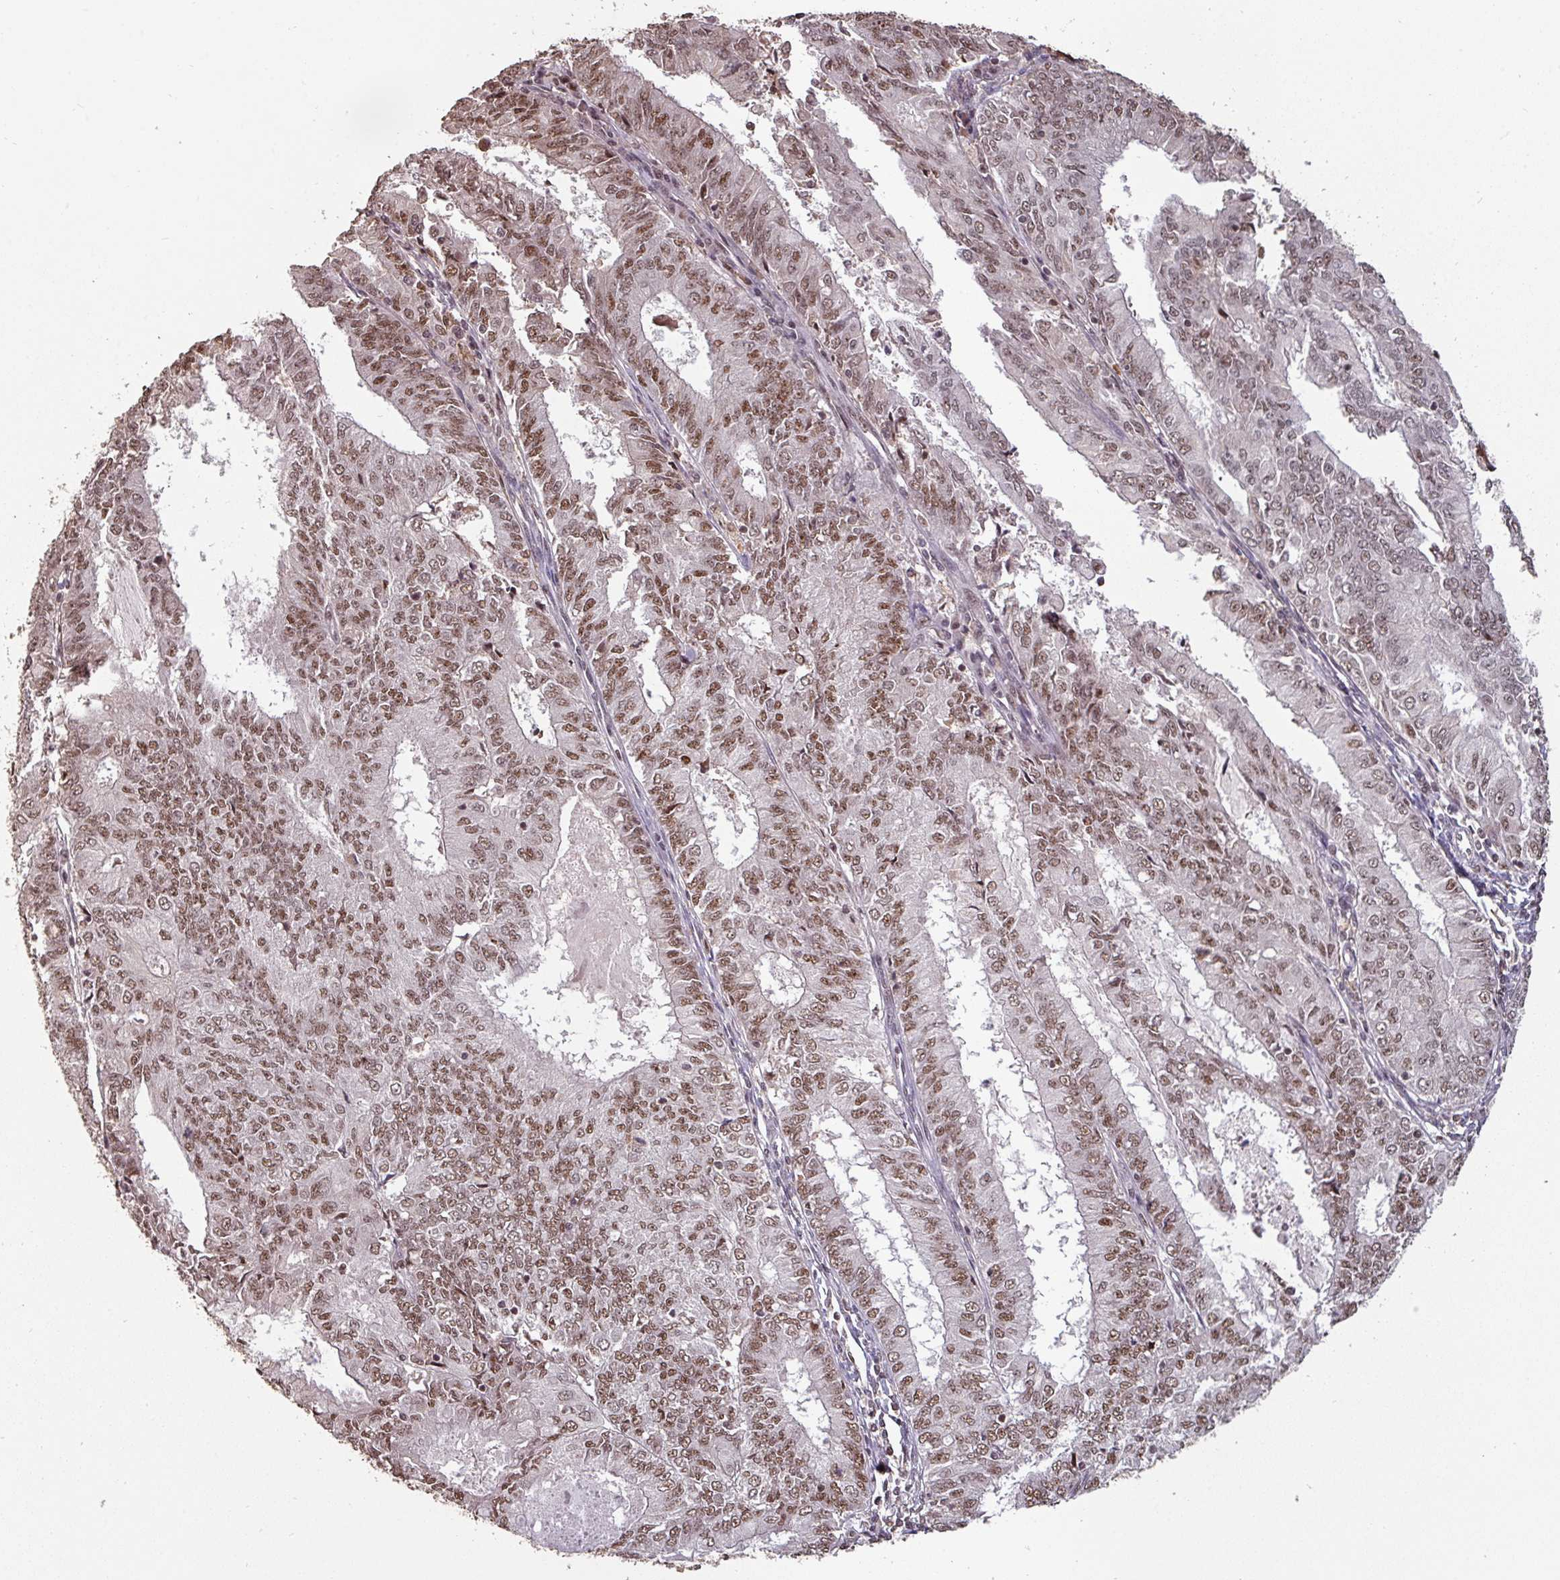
{"staining": {"intensity": "moderate", "quantity": ">75%", "location": "nuclear"}, "tissue": "endometrial cancer", "cell_type": "Tumor cells", "image_type": "cancer", "snomed": [{"axis": "morphology", "description": "Adenocarcinoma, NOS"}, {"axis": "topography", "description": "Endometrium"}], "caption": "An image of adenocarcinoma (endometrial) stained for a protein shows moderate nuclear brown staining in tumor cells.", "gene": "POLD1", "patient": {"sex": "female", "age": 57}}